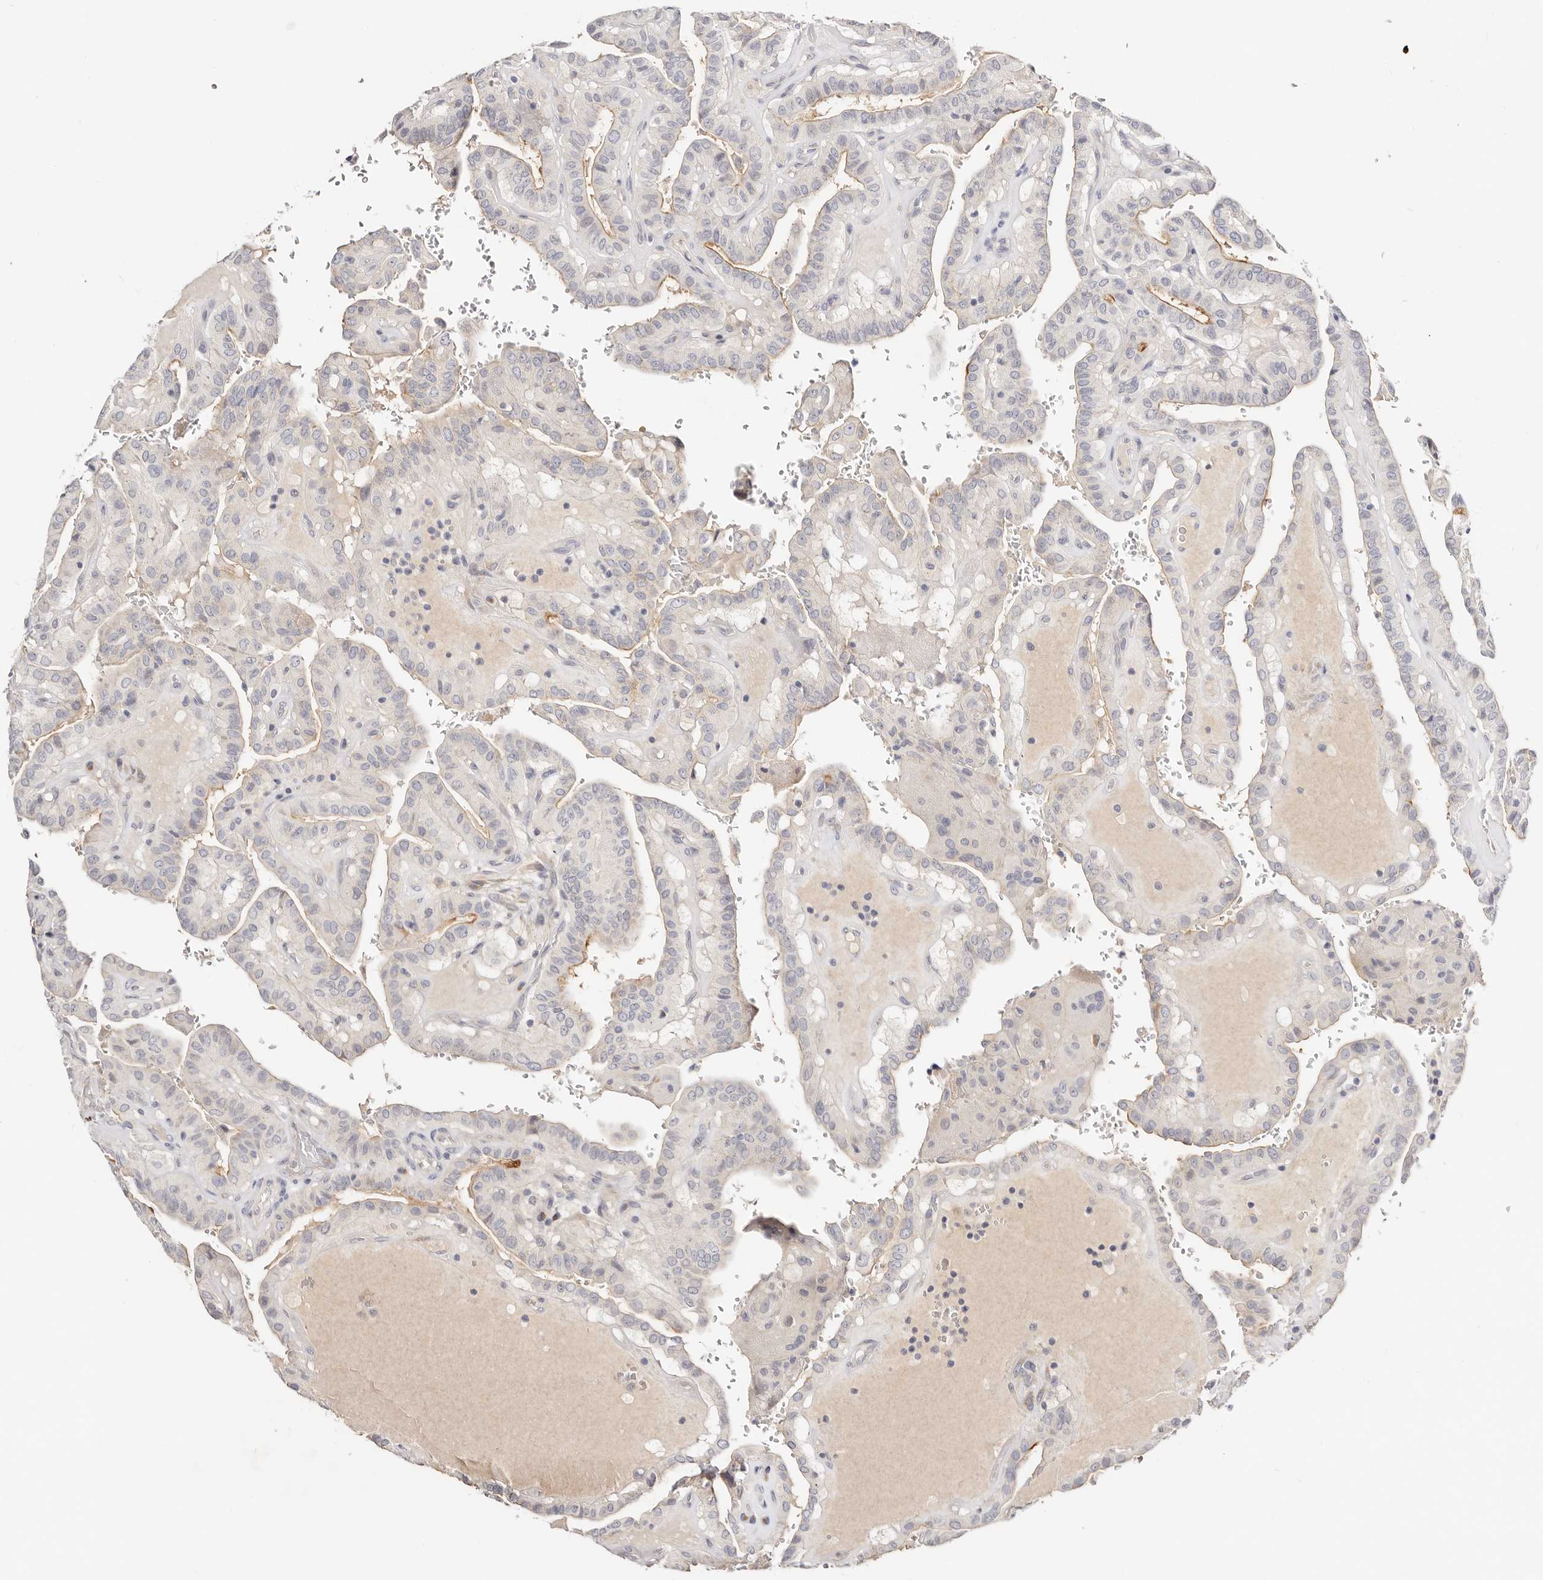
{"staining": {"intensity": "weak", "quantity": "<25%", "location": "cytoplasmic/membranous"}, "tissue": "thyroid cancer", "cell_type": "Tumor cells", "image_type": "cancer", "snomed": [{"axis": "morphology", "description": "Papillary adenocarcinoma, NOS"}, {"axis": "topography", "description": "Thyroid gland"}], "caption": "Tumor cells are negative for protein expression in human papillary adenocarcinoma (thyroid).", "gene": "DNASE1", "patient": {"sex": "male", "age": 77}}